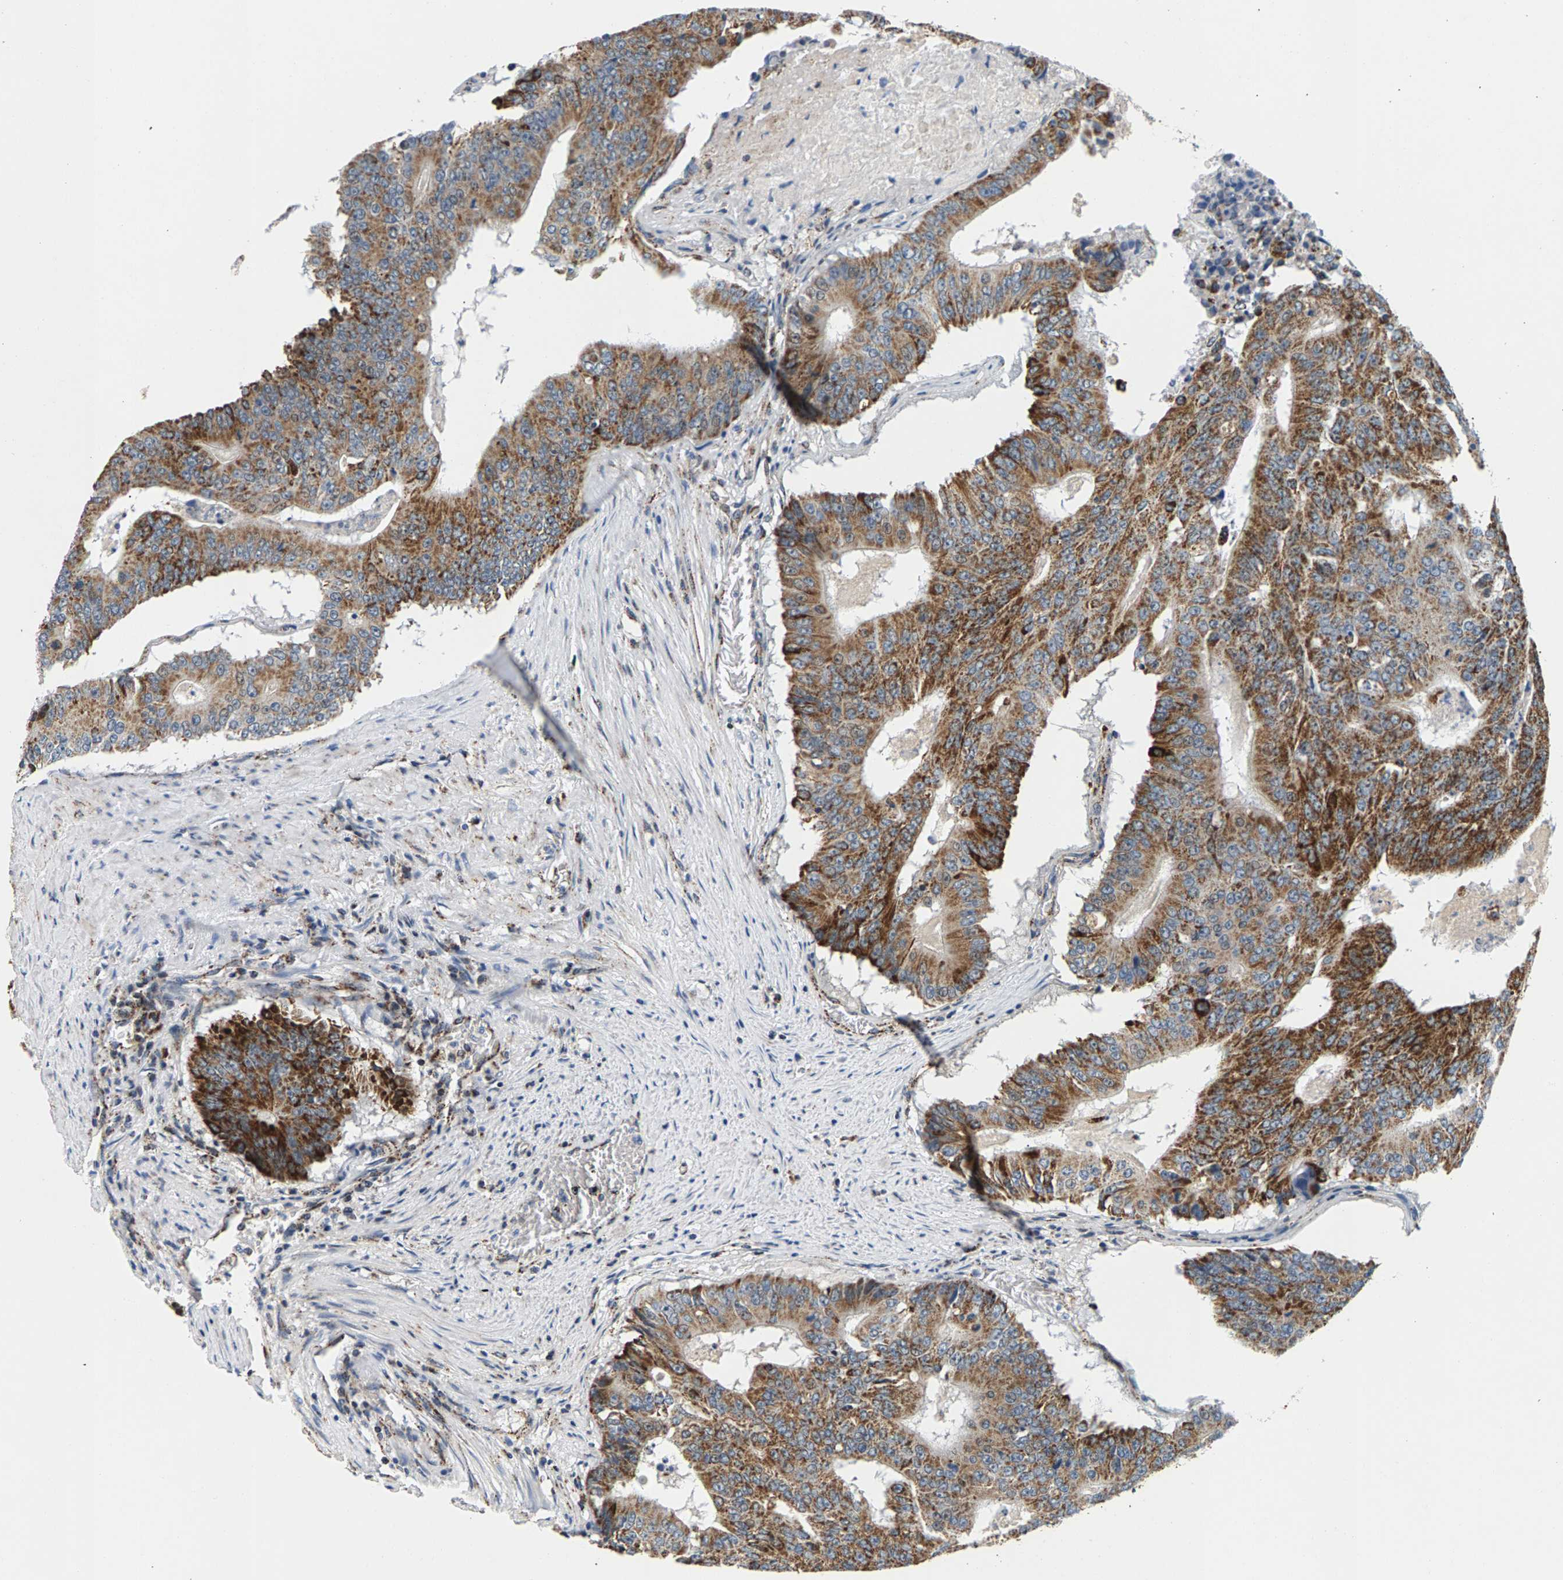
{"staining": {"intensity": "strong", "quantity": "25%-75%", "location": "cytoplasmic/membranous"}, "tissue": "colorectal cancer", "cell_type": "Tumor cells", "image_type": "cancer", "snomed": [{"axis": "morphology", "description": "Adenocarcinoma, NOS"}, {"axis": "topography", "description": "Colon"}], "caption": "About 25%-75% of tumor cells in adenocarcinoma (colorectal) exhibit strong cytoplasmic/membranous protein staining as visualized by brown immunohistochemical staining.", "gene": "PDE1A", "patient": {"sex": "male", "age": 87}}